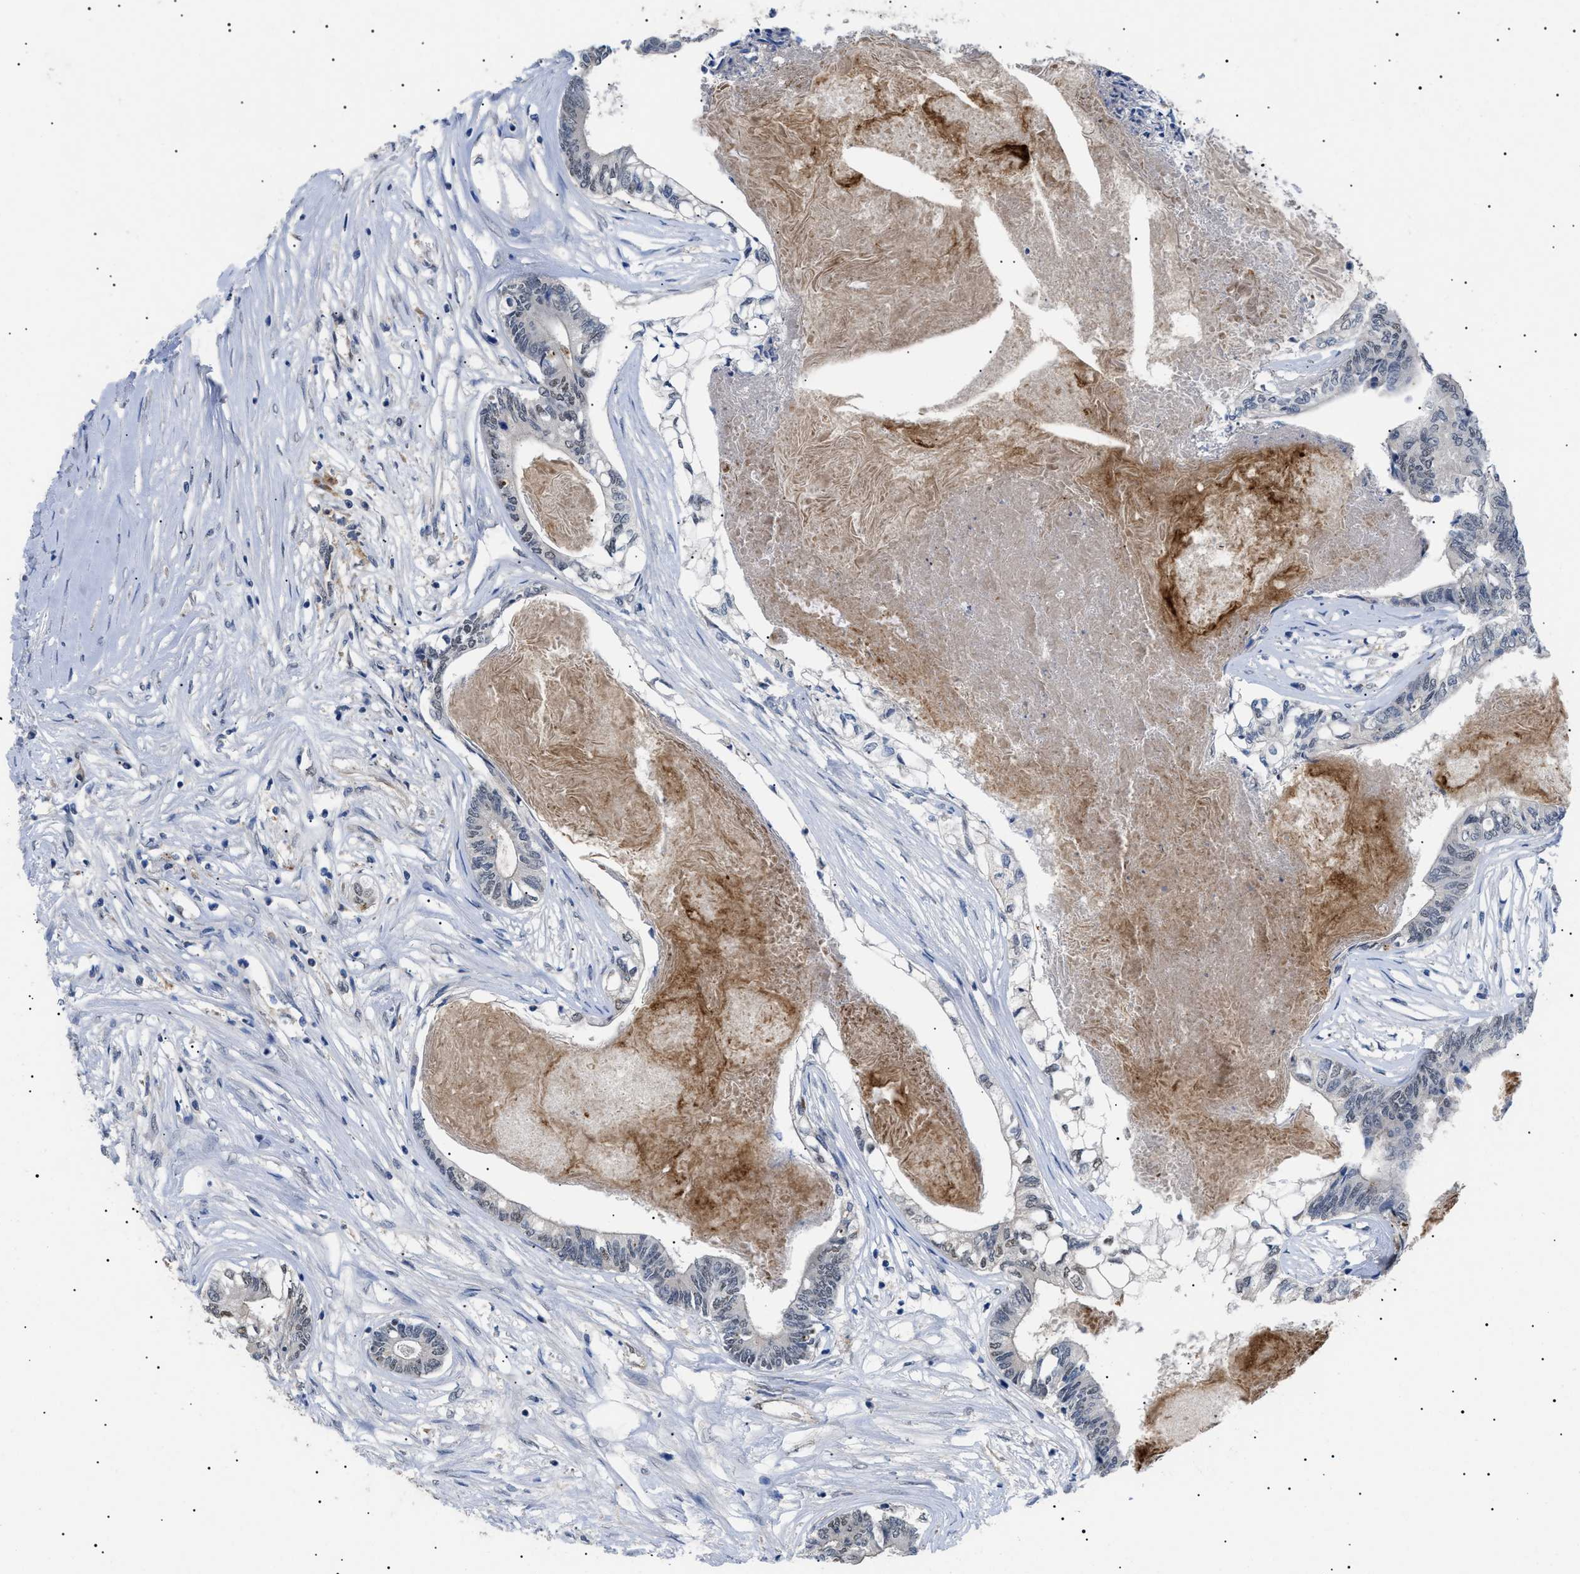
{"staining": {"intensity": "weak", "quantity": "25%-75%", "location": "nuclear"}, "tissue": "colorectal cancer", "cell_type": "Tumor cells", "image_type": "cancer", "snomed": [{"axis": "morphology", "description": "Adenocarcinoma, NOS"}, {"axis": "topography", "description": "Rectum"}], "caption": "Immunohistochemistry image of human colorectal cancer stained for a protein (brown), which reveals low levels of weak nuclear positivity in approximately 25%-75% of tumor cells.", "gene": "CRCP", "patient": {"sex": "male", "age": 63}}